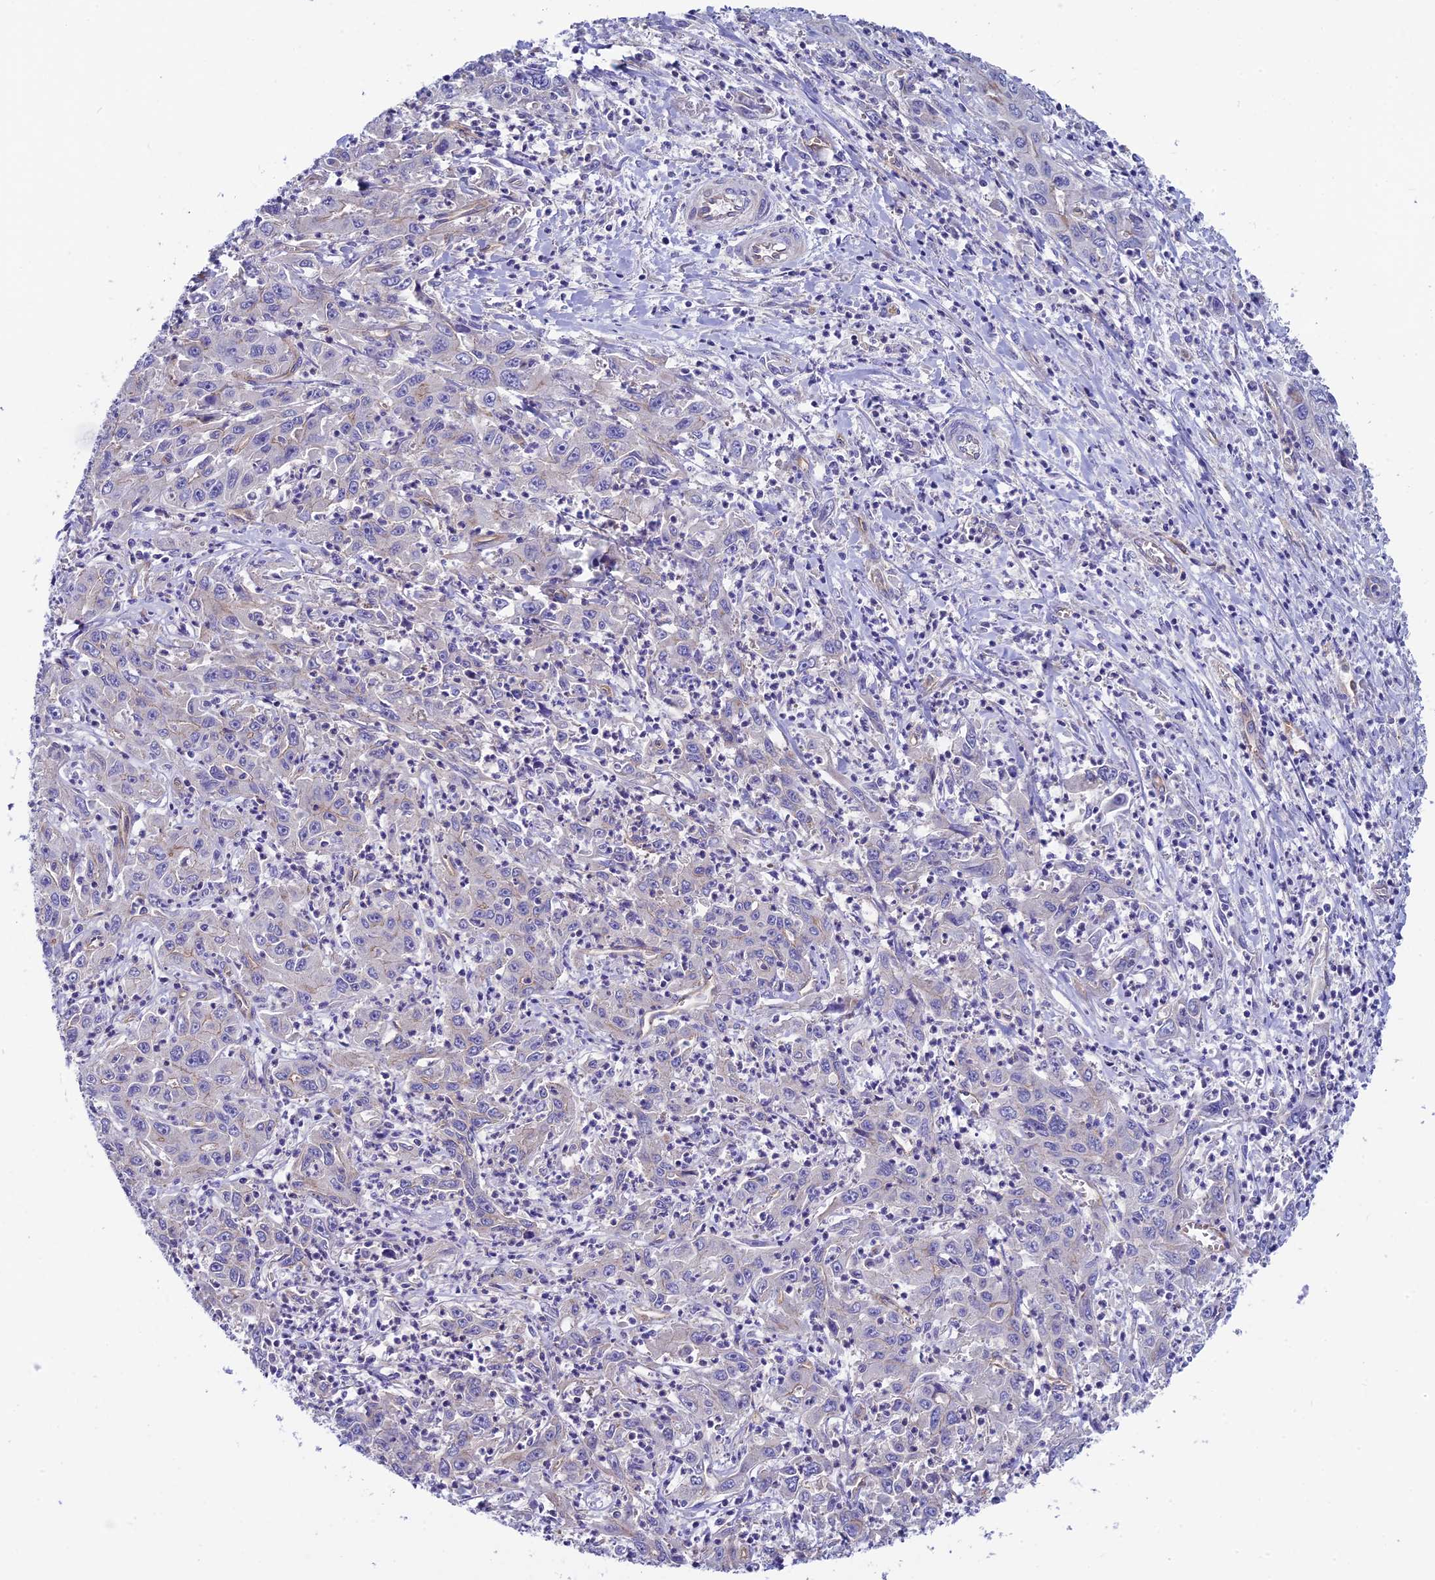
{"staining": {"intensity": "negative", "quantity": "none", "location": "none"}, "tissue": "liver cancer", "cell_type": "Tumor cells", "image_type": "cancer", "snomed": [{"axis": "morphology", "description": "Carcinoma, Hepatocellular, NOS"}, {"axis": "topography", "description": "Liver"}], "caption": "A photomicrograph of human liver cancer is negative for staining in tumor cells.", "gene": "PPFIA3", "patient": {"sex": "male", "age": 63}}